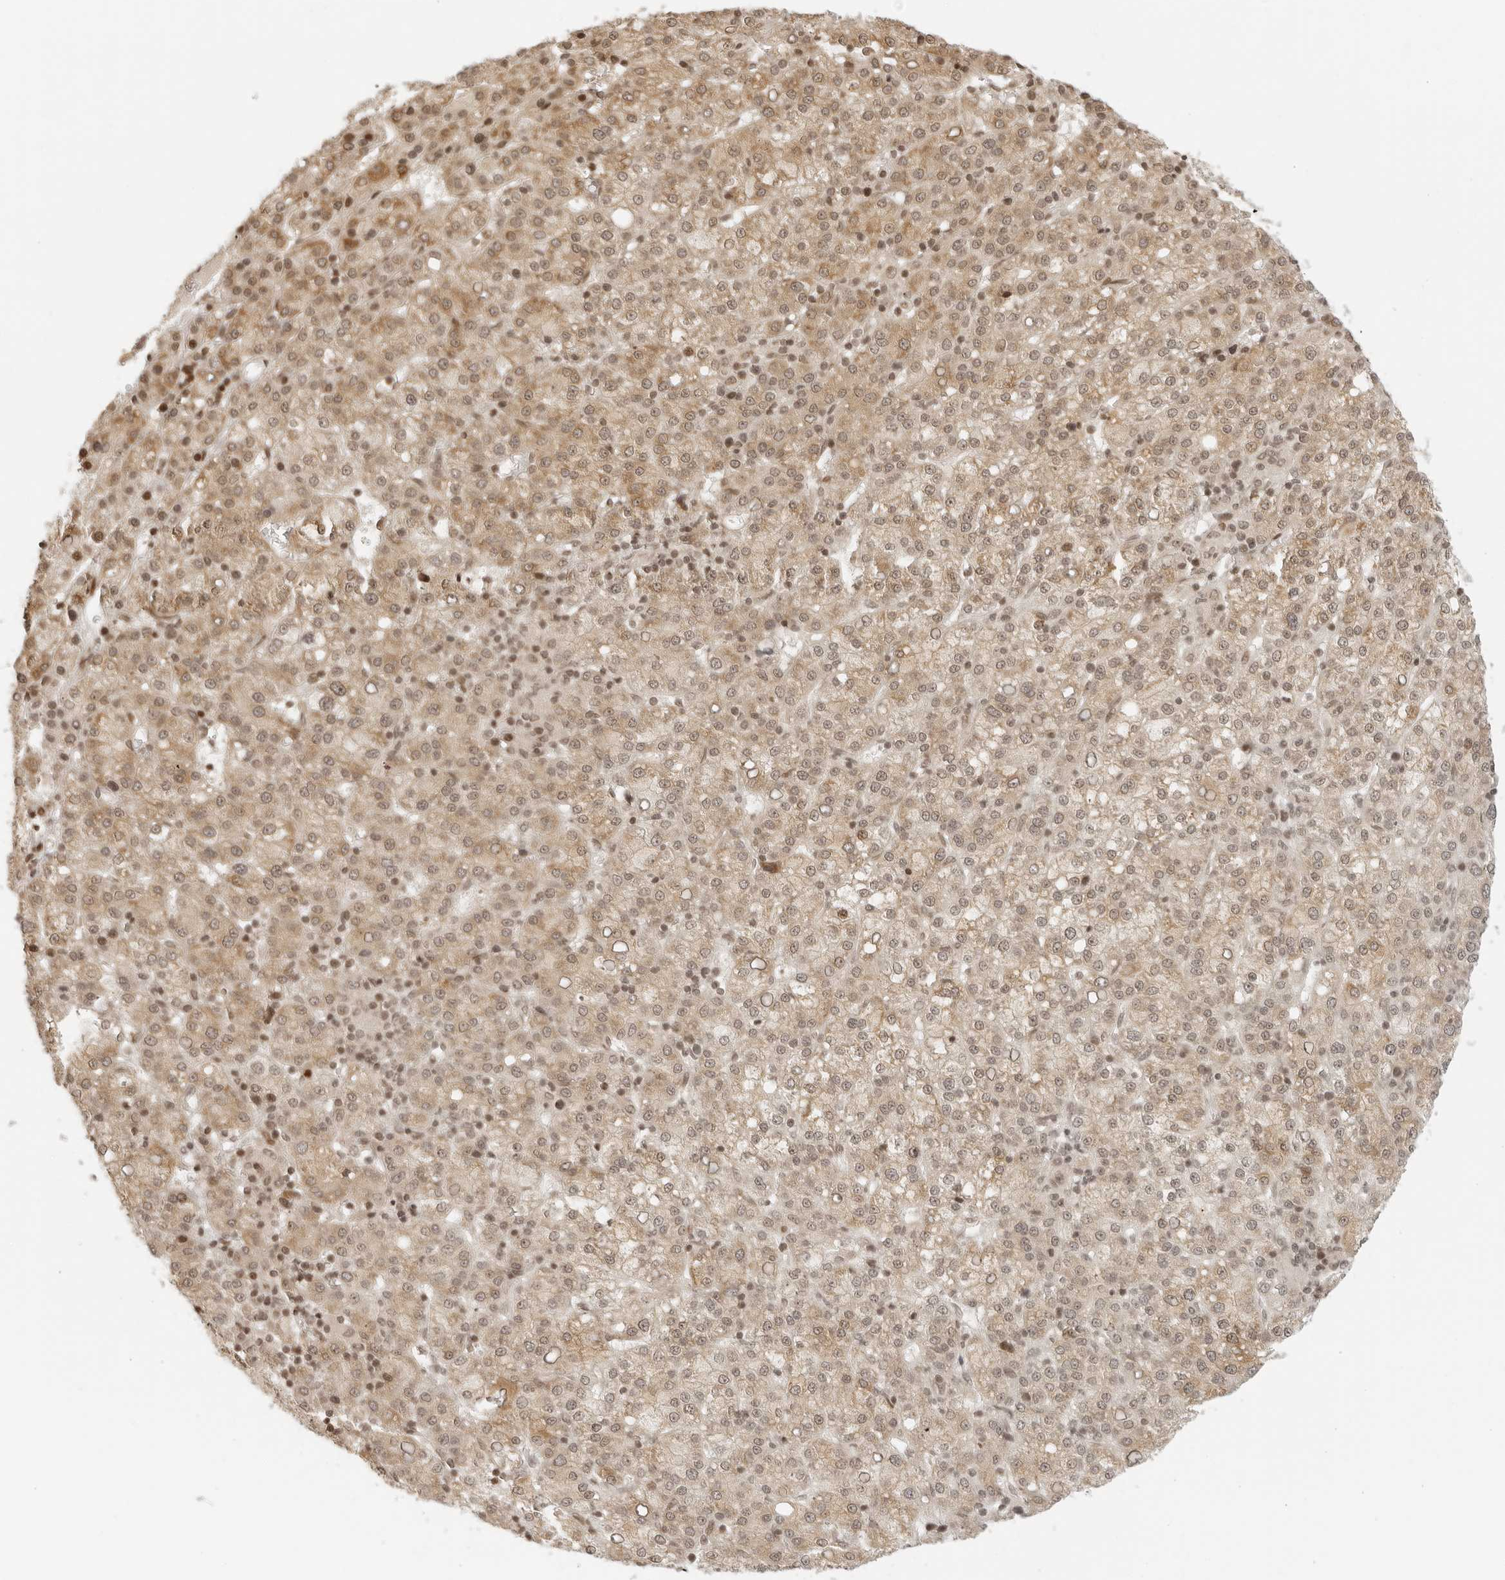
{"staining": {"intensity": "moderate", "quantity": ">75%", "location": "cytoplasmic/membranous,nuclear"}, "tissue": "liver cancer", "cell_type": "Tumor cells", "image_type": "cancer", "snomed": [{"axis": "morphology", "description": "Carcinoma, Hepatocellular, NOS"}, {"axis": "topography", "description": "Liver"}], "caption": "About >75% of tumor cells in human liver cancer display moderate cytoplasmic/membranous and nuclear protein expression as visualized by brown immunohistochemical staining.", "gene": "ZNF407", "patient": {"sex": "female", "age": 58}}